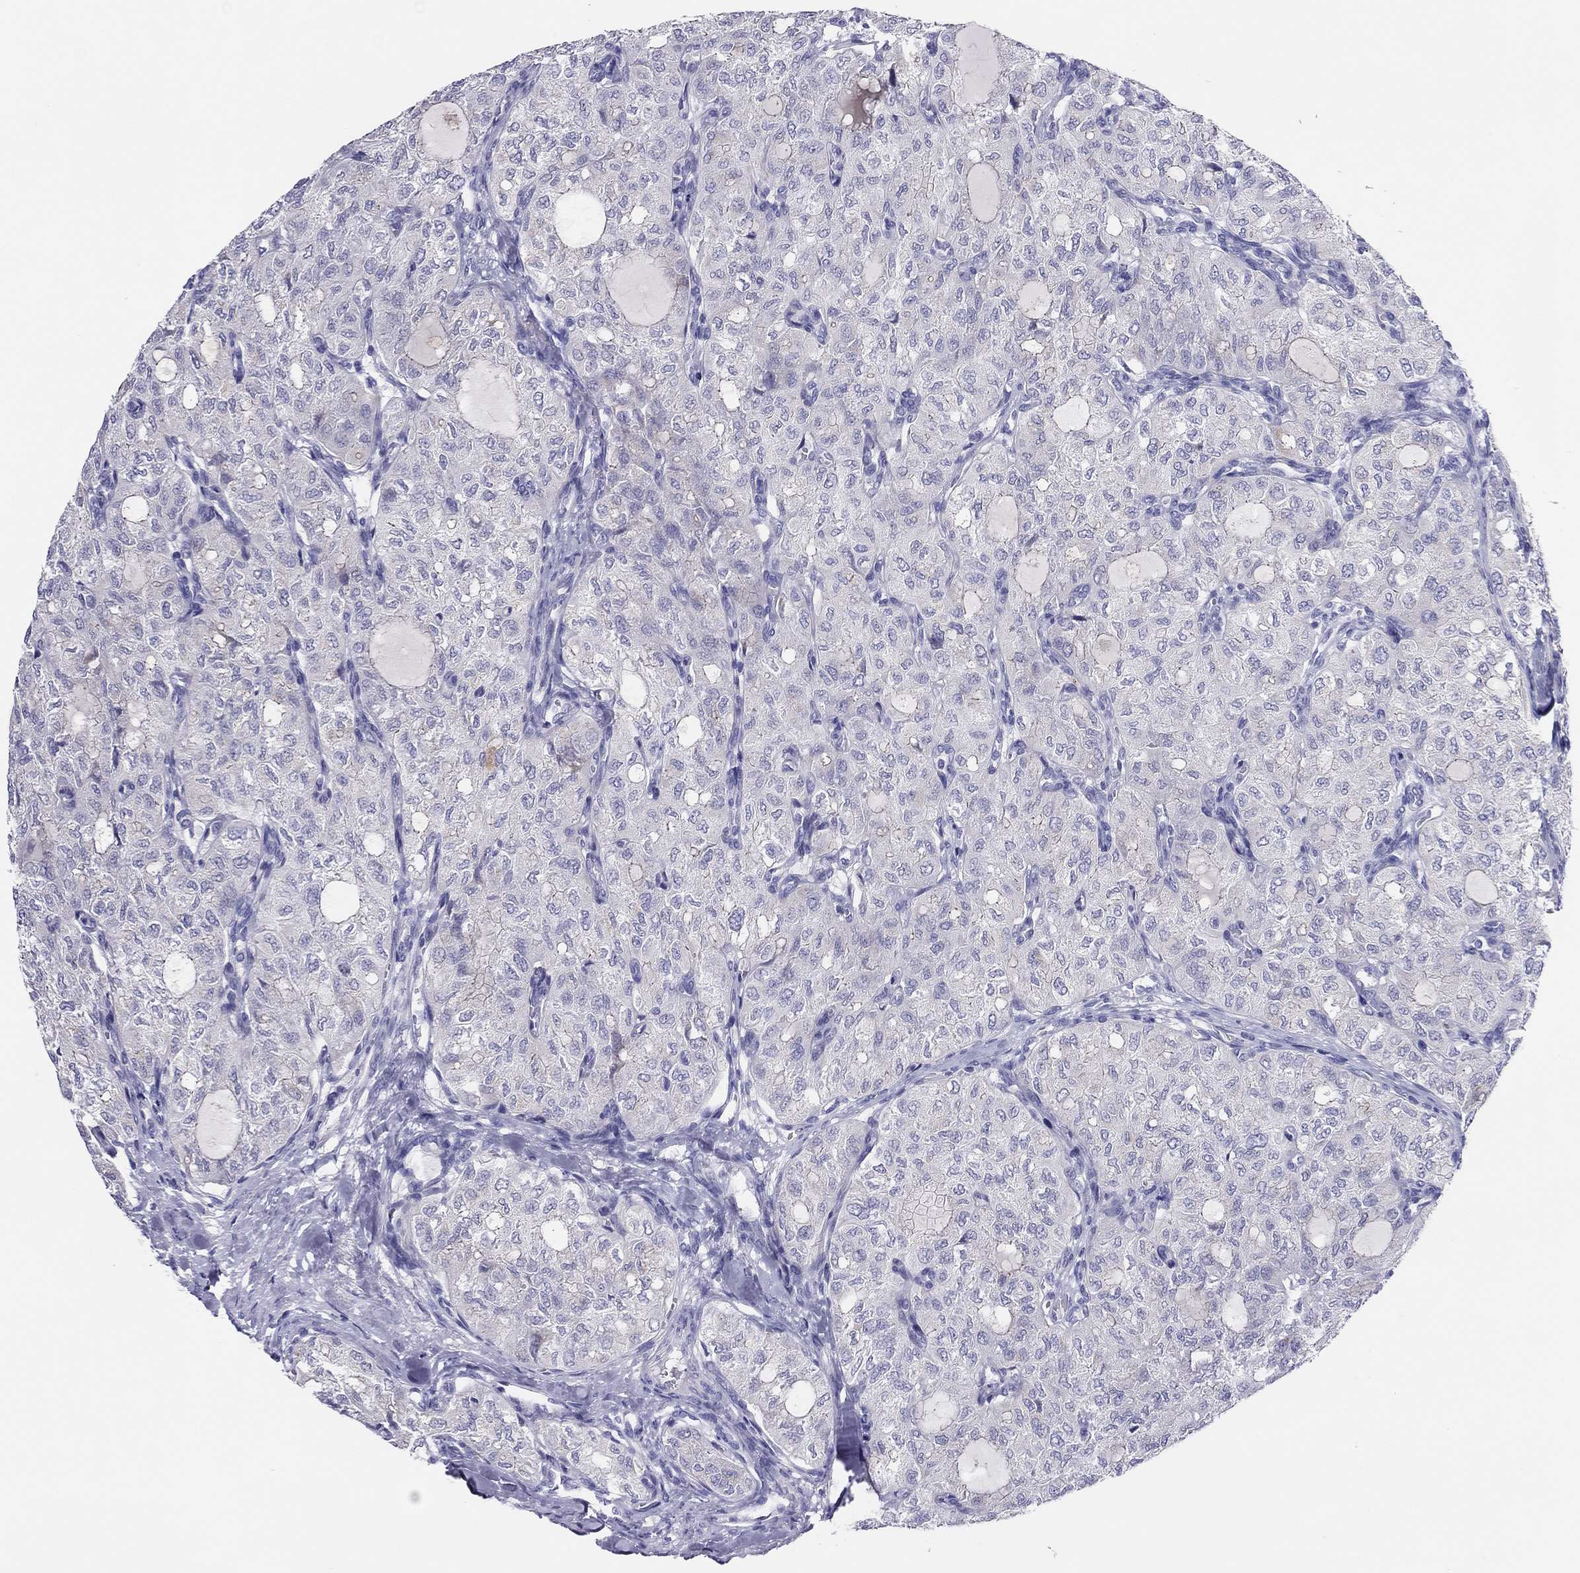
{"staining": {"intensity": "negative", "quantity": "none", "location": "none"}, "tissue": "thyroid cancer", "cell_type": "Tumor cells", "image_type": "cancer", "snomed": [{"axis": "morphology", "description": "Follicular adenoma carcinoma, NOS"}, {"axis": "topography", "description": "Thyroid gland"}], "caption": "Immunohistochemical staining of thyroid cancer demonstrates no significant expression in tumor cells.", "gene": "MGAT4C", "patient": {"sex": "male", "age": 75}}